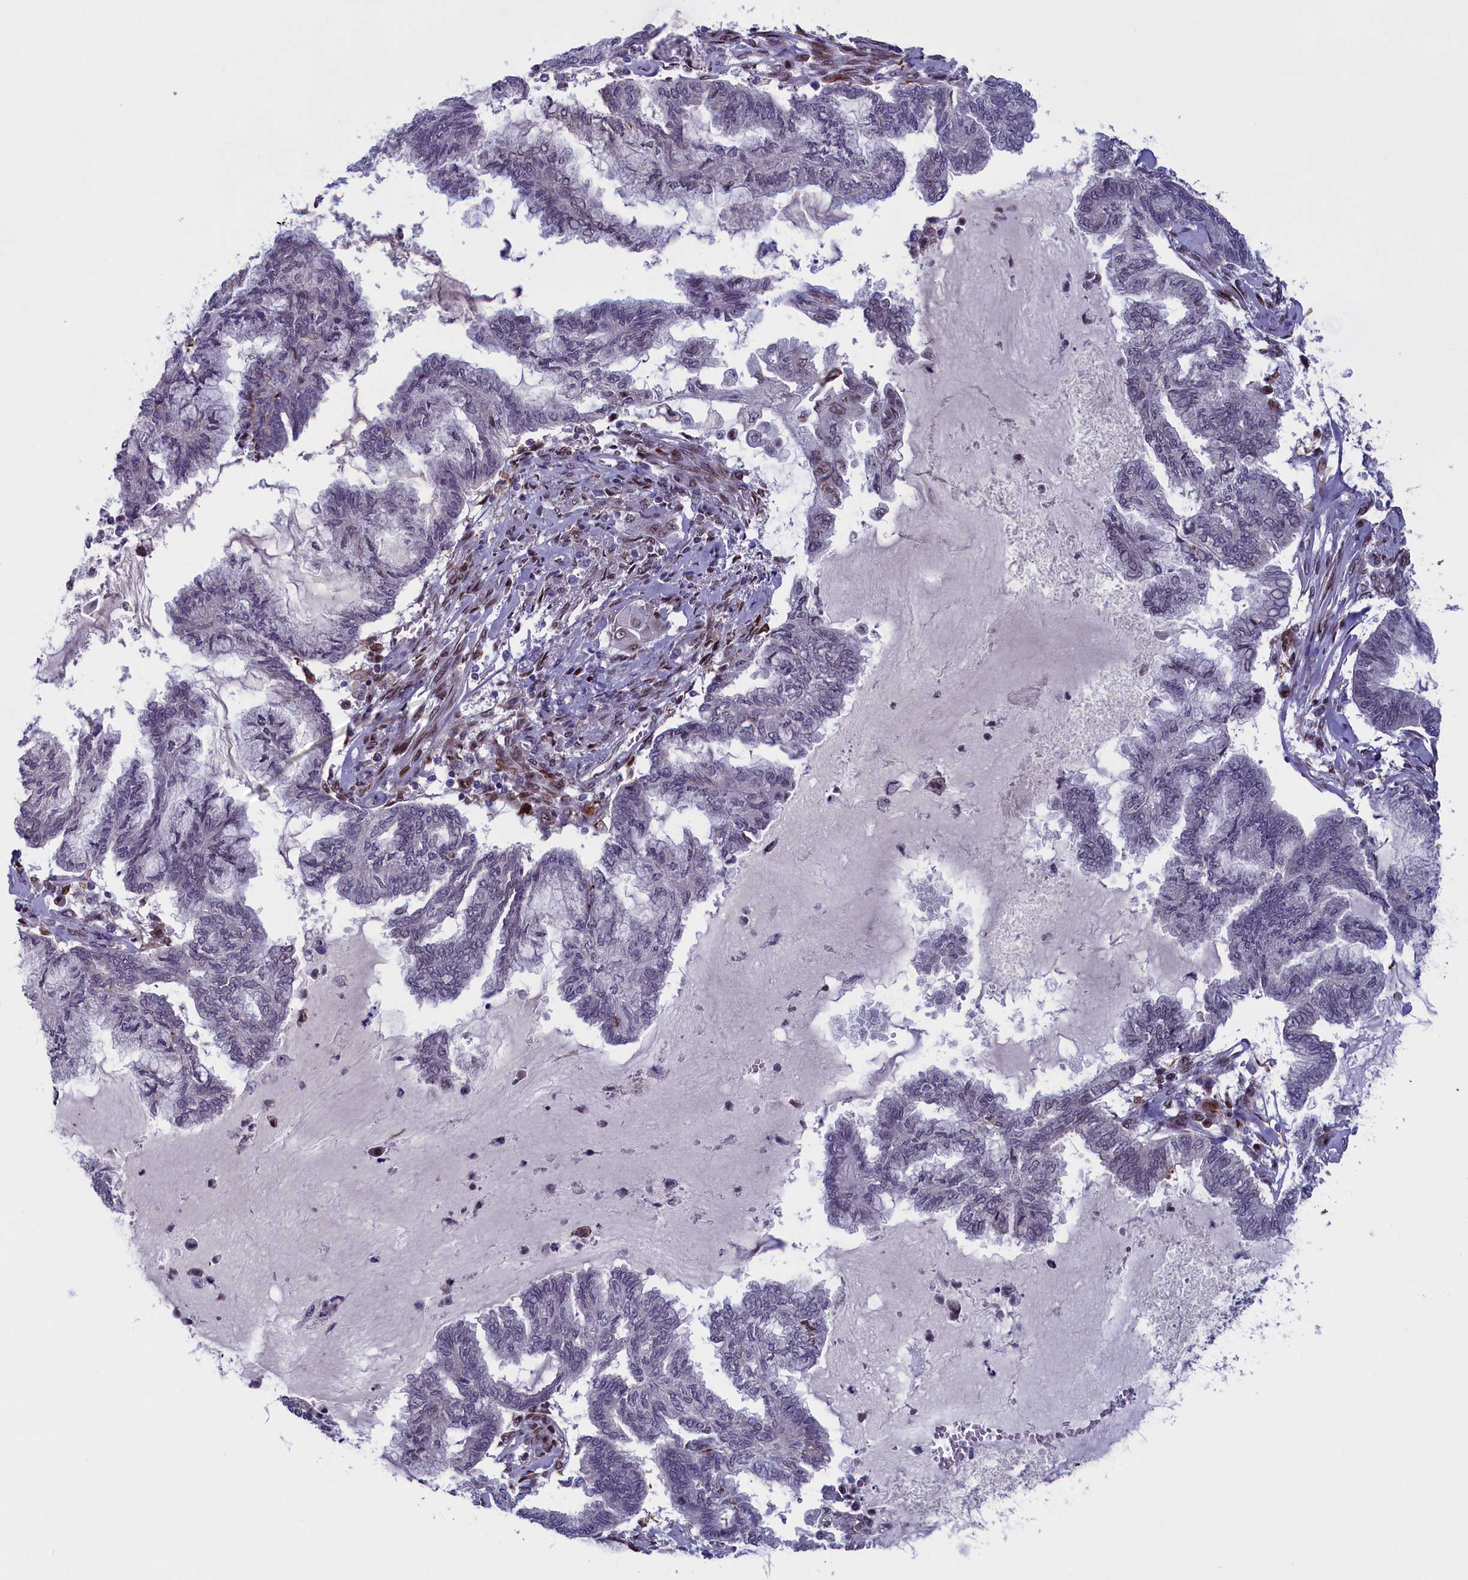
{"staining": {"intensity": "moderate", "quantity": "<25%", "location": "nuclear"}, "tissue": "endometrial cancer", "cell_type": "Tumor cells", "image_type": "cancer", "snomed": [{"axis": "morphology", "description": "Adenocarcinoma, NOS"}, {"axis": "topography", "description": "Endometrium"}], "caption": "Endometrial cancer (adenocarcinoma) stained for a protein reveals moderate nuclear positivity in tumor cells.", "gene": "GPSM1", "patient": {"sex": "female", "age": 86}}